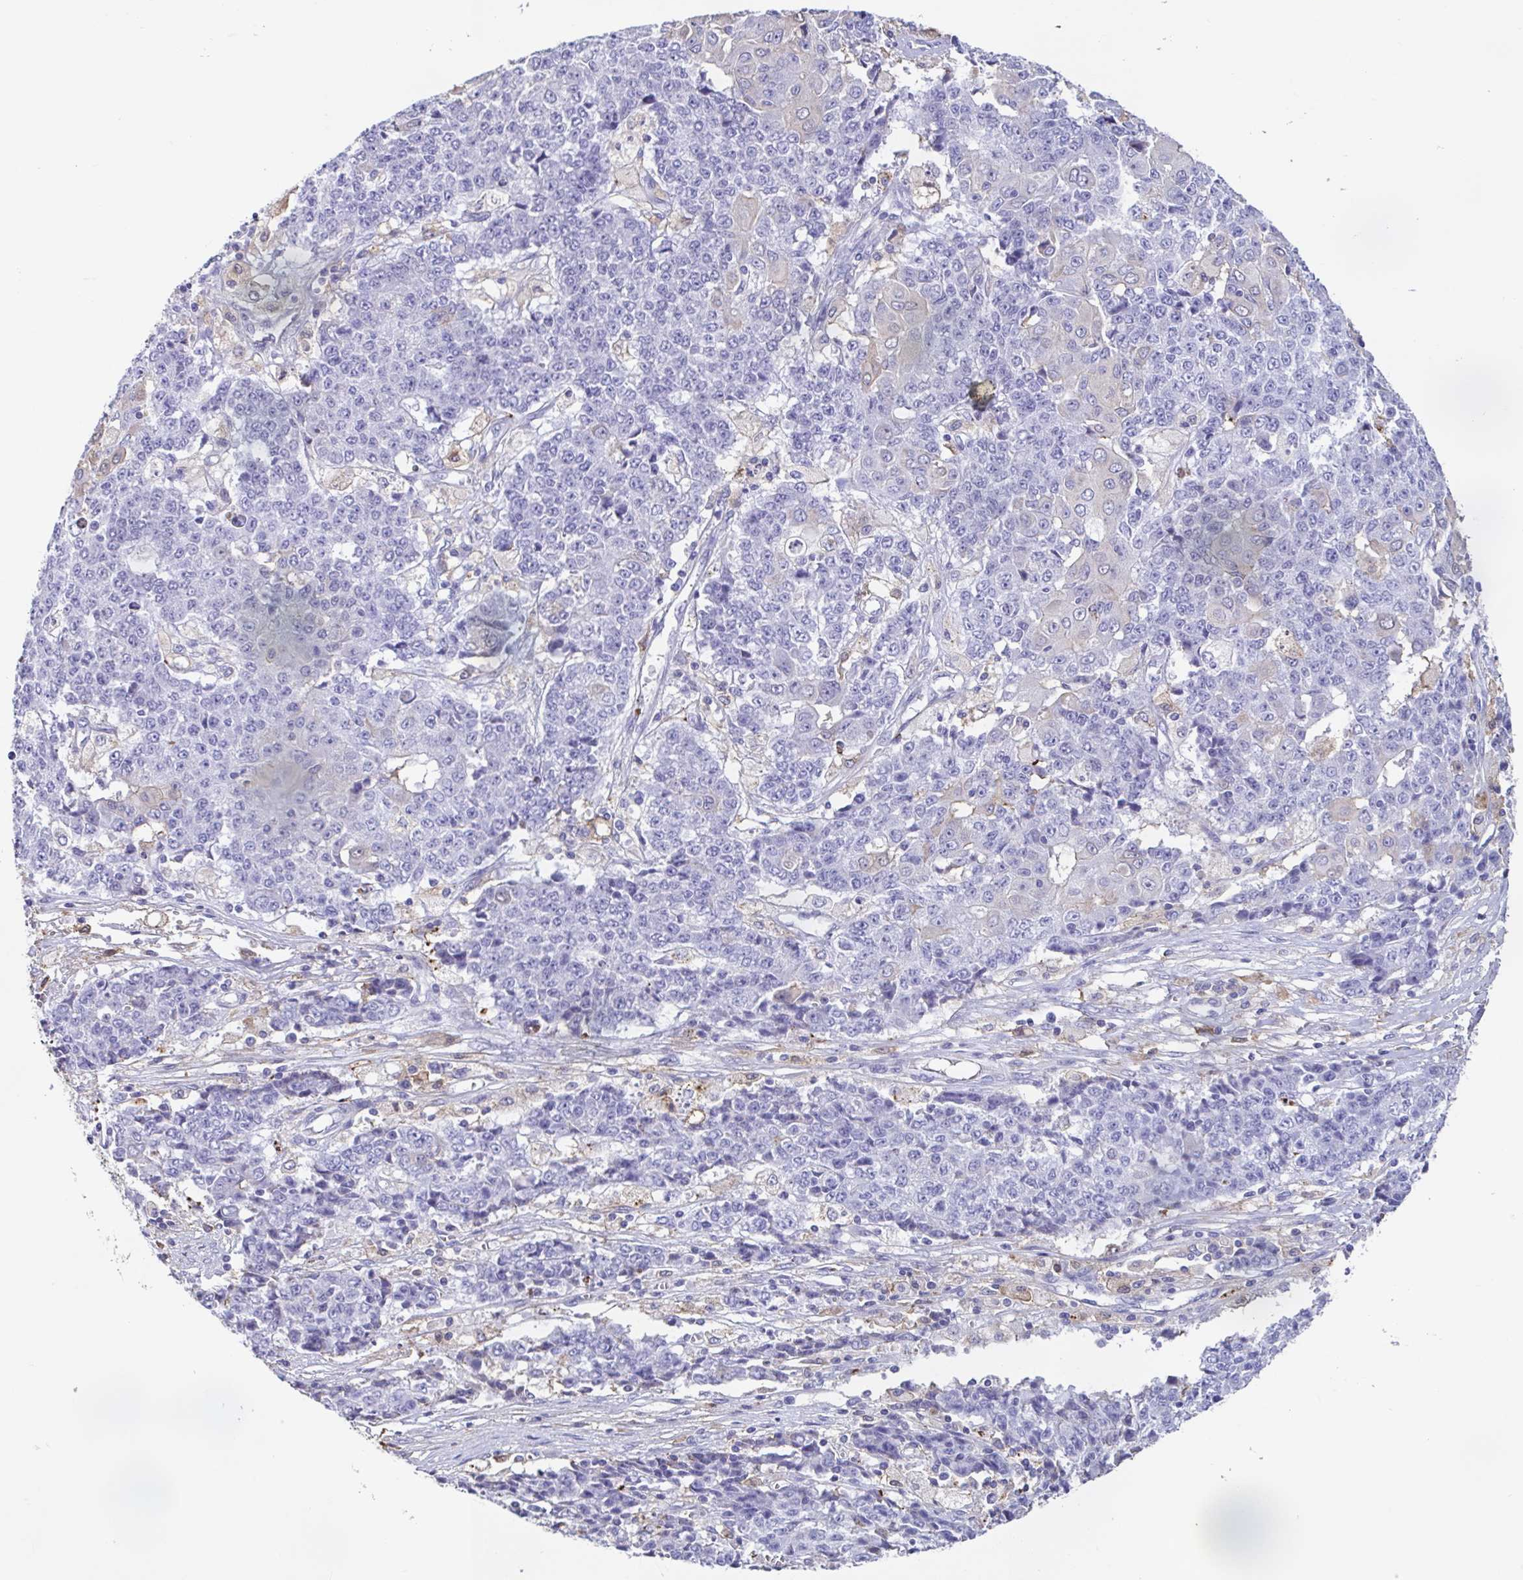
{"staining": {"intensity": "negative", "quantity": "none", "location": "none"}, "tissue": "ovarian cancer", "cell_type": "Tumor cells", "image_type": "cancer", "snomed": [{"axis": "morphology", "description": "Carcinoma, endometroid"}, {"axis": "topography", "description": "Ovary"}], "caption": "Ovarian cancer (endometroid carcinoma) was stained to show a protein in brown. There is no significant positivity in tumor cells.", "gene": "ANXA10", "patient": {"sex": "female", "age": 42}}